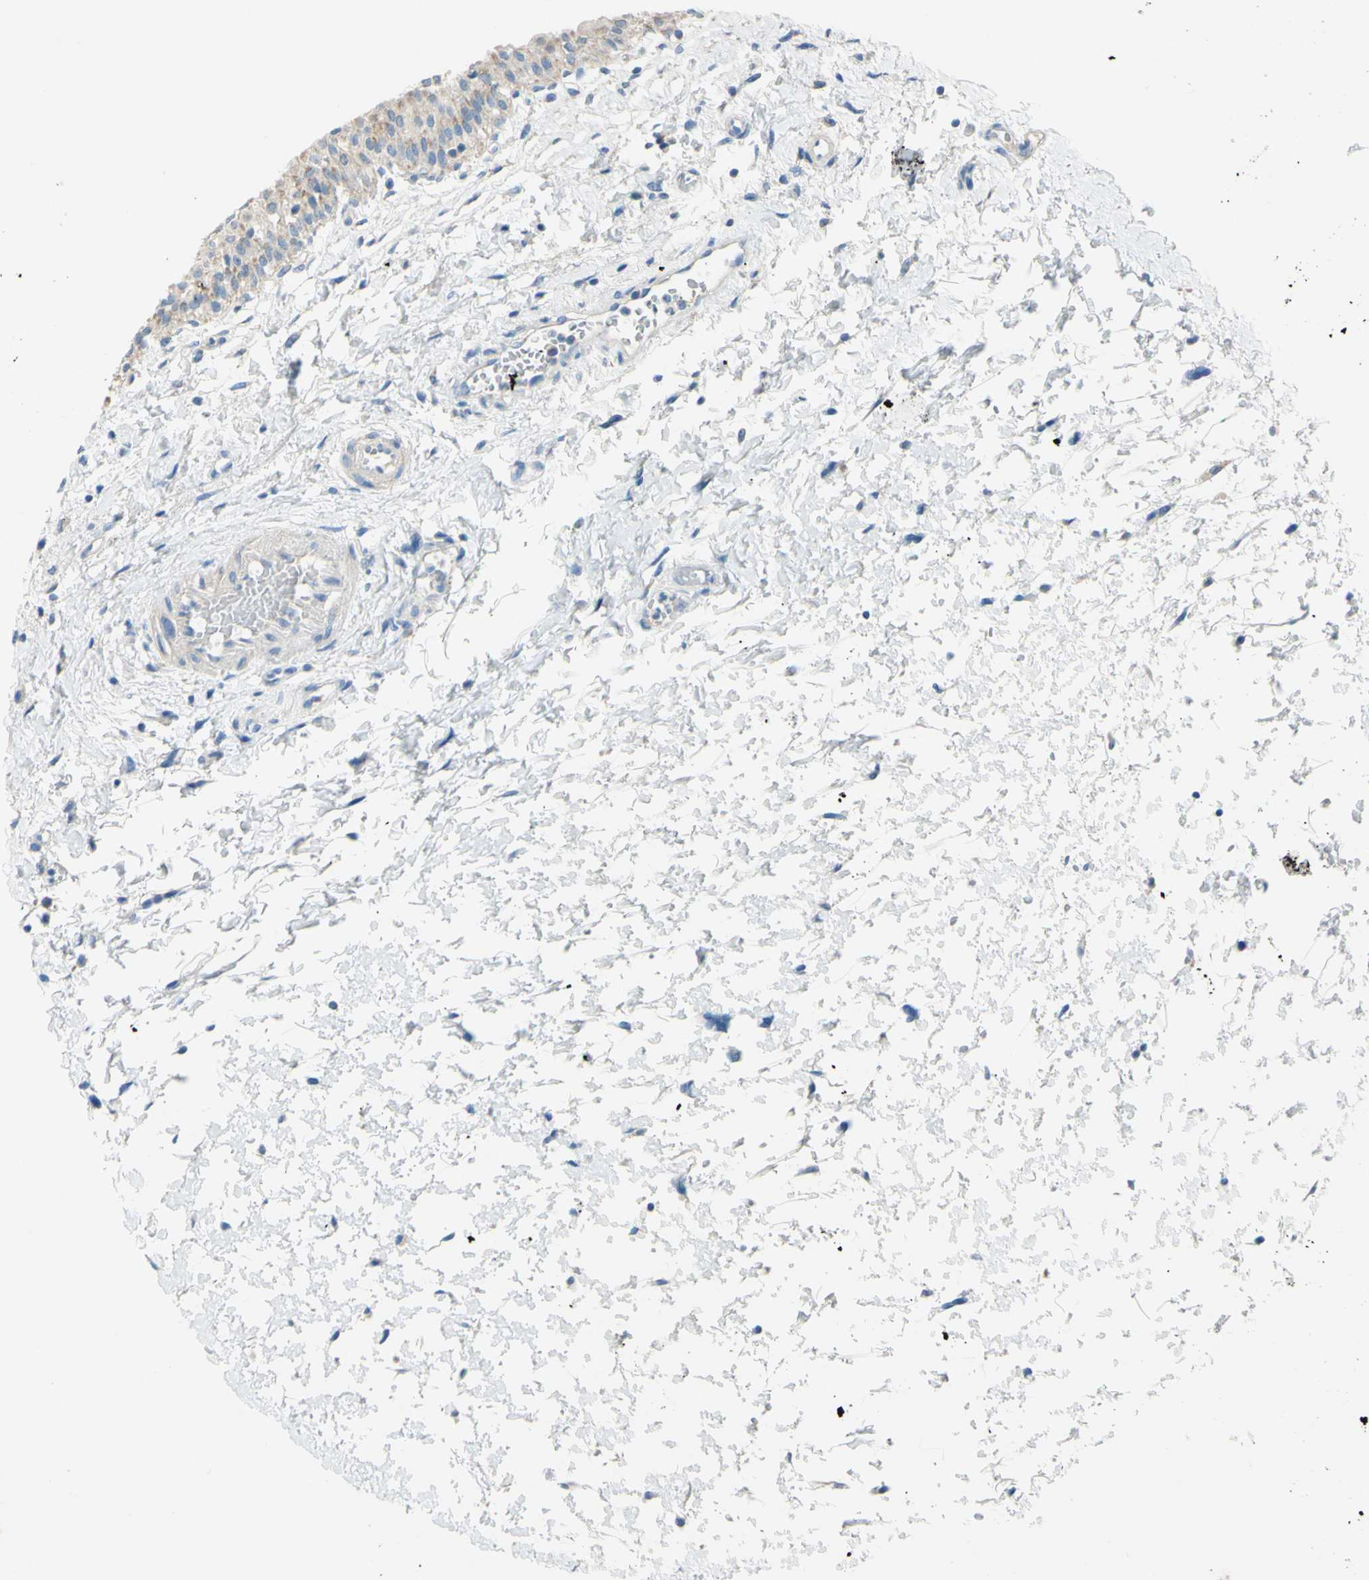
{"staining": {"intensity": "weak", "quantity": "25%-75%", "location": "cytoplasmic/membranous"}, "tissue": "urinary bladder", "cell_type": "Urothelial cells", "image_type": "normal", "snomed": [{"axis": "morphology", "description": "Normal tissue, NOS"}, {"axis": "topography", "description": "Urinary bladder"}], "caption": "Unremarkable urinary bladder was stained to show a protein in brown. There is low levels of weak cytoplasmic/membranous positivity in approximately 25%-75% of urothelial cells. (IHC, brightfield microscopy, high magnification).", "gene": "CDH10", "patient": {"sex": "male", "age": 55}}